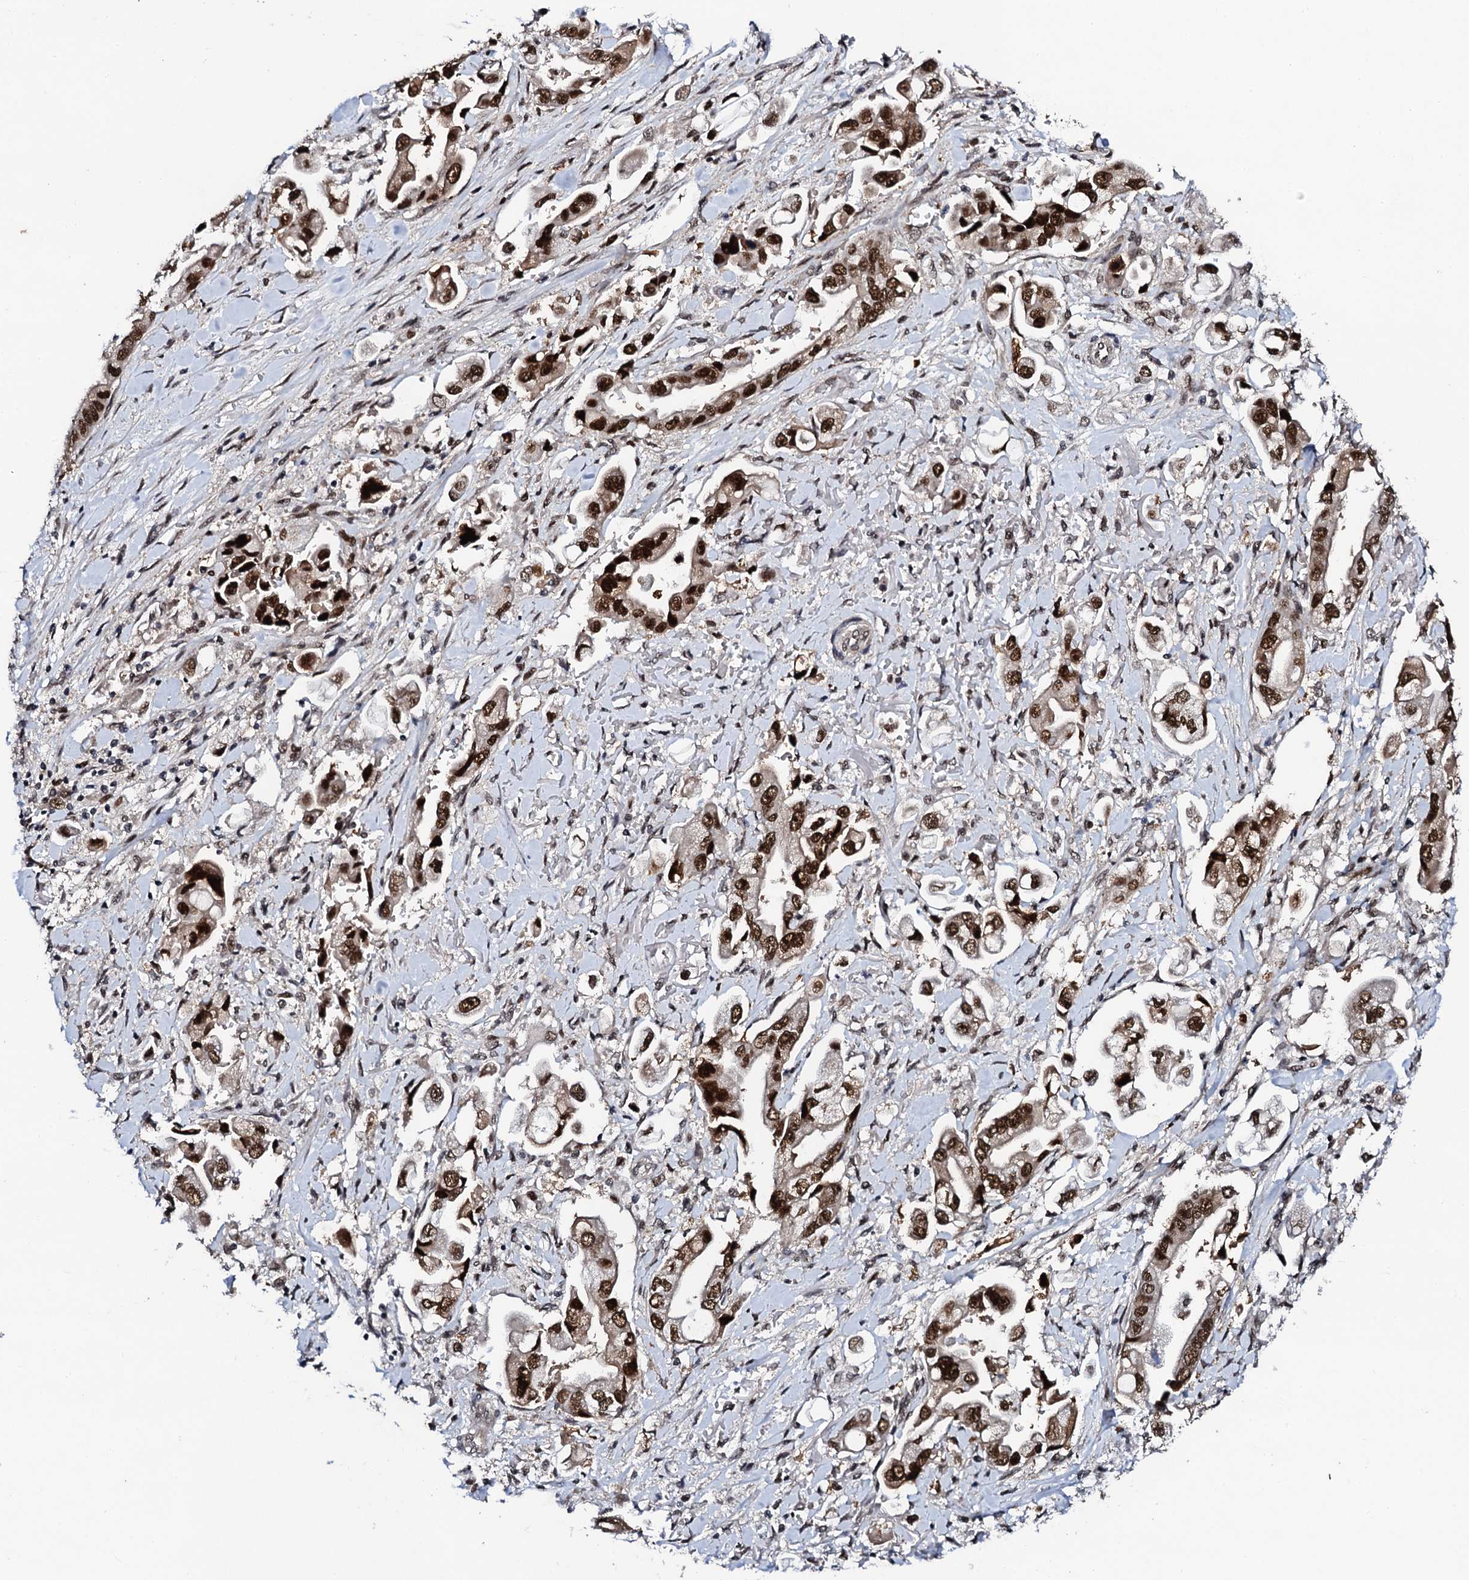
{"staining": {"intensity": "strong", "quantity": ">75%", "location": "nuclear"}, "tissue": "stomach cancer", "cell_type": "Tumor cells", "image_type": "cancer", "snomed": [{"axis": "morphology", "description": "Adenocarcinoma, NOS"}, {"axis": "topography", "description": "Stomach"}], "caption": "High-magnification brightfield microscopy of stomach adenocarcinoma stained with DAB (brown) and counterstained with hematoxylin (blue). tumor cells exhibit strong nuclear staining is identified in about>75% of cells.", "gene": "CSTF3", "patient": {"sex": "male", "age": 62}}